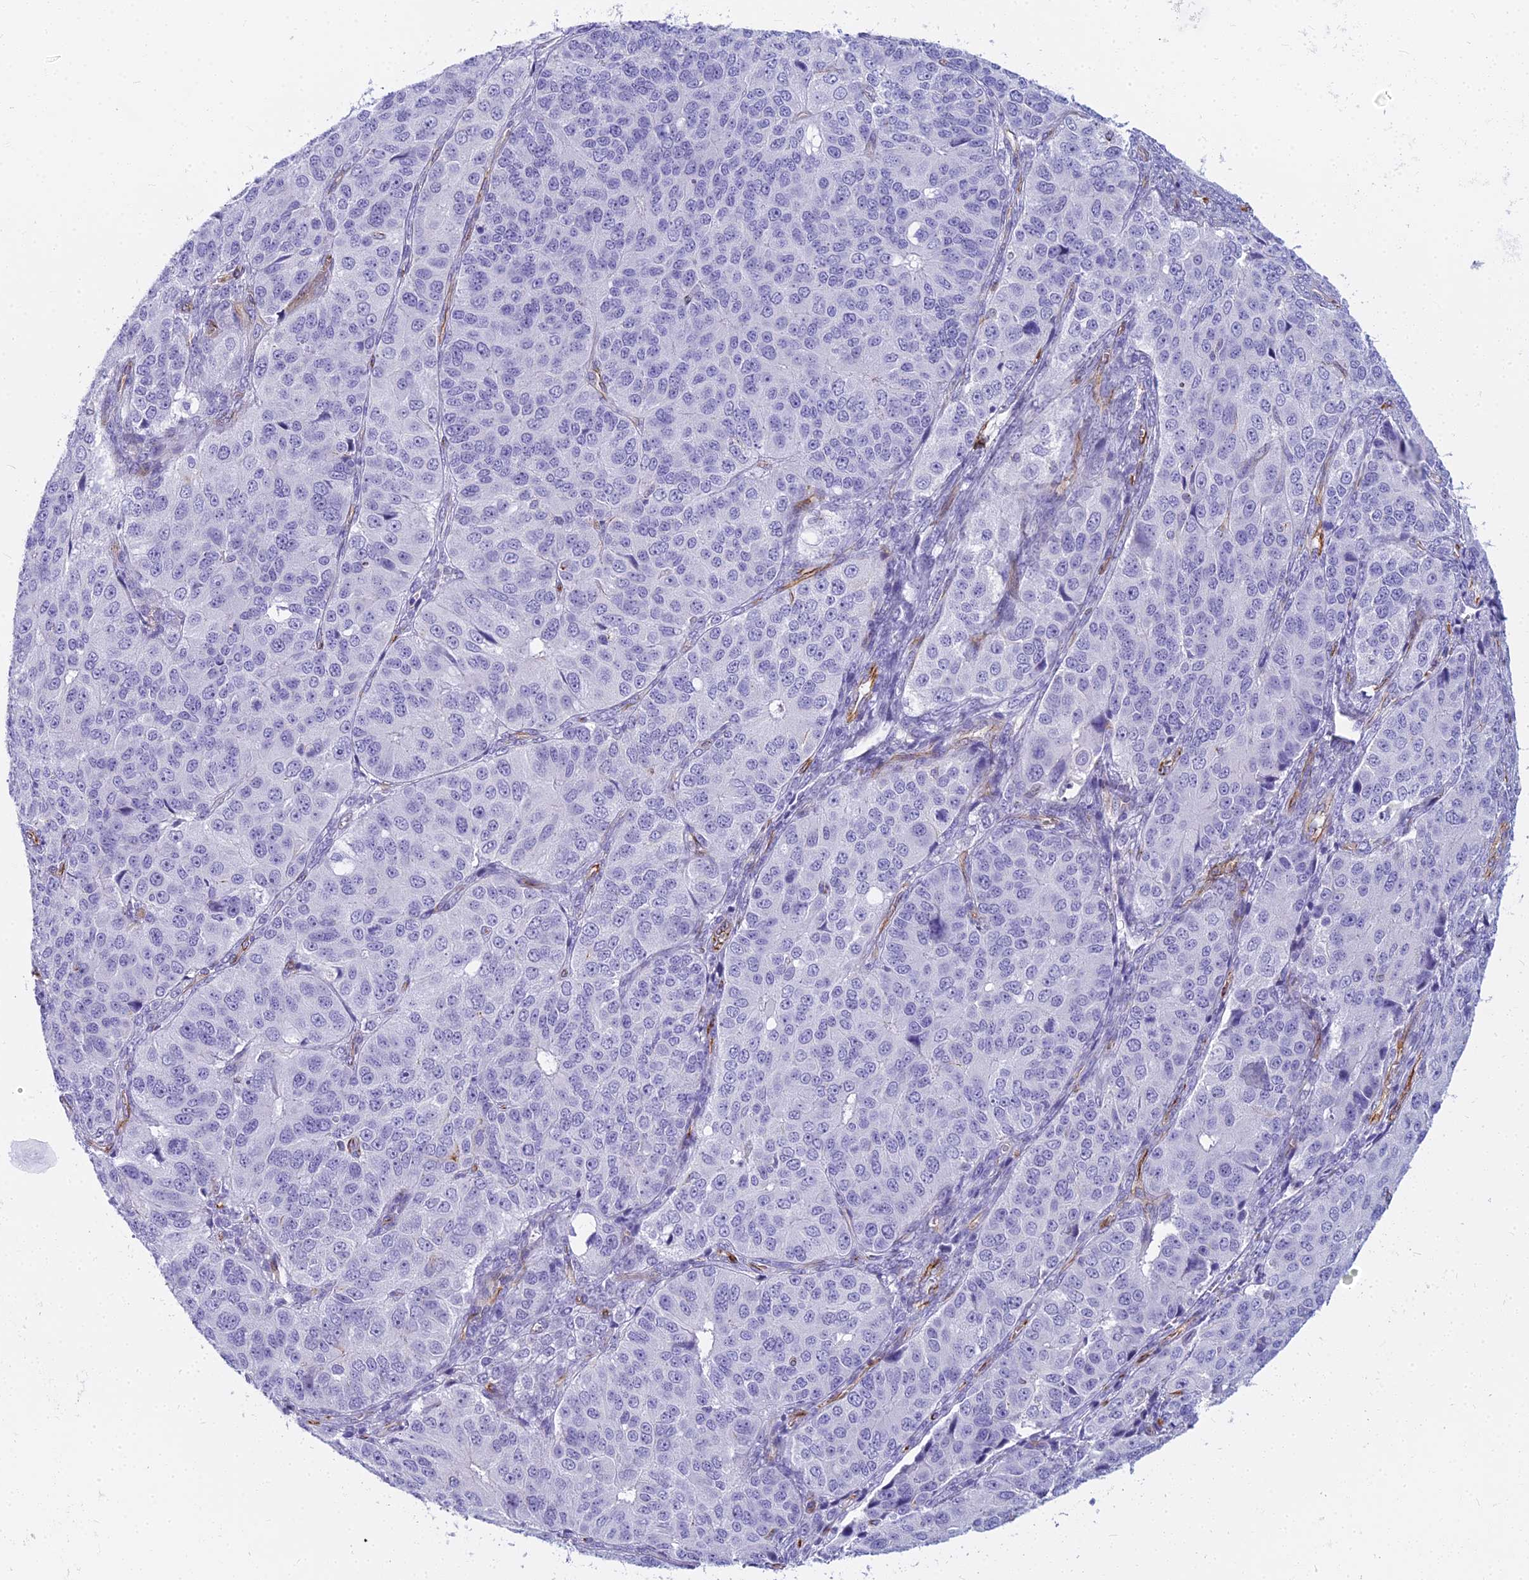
{"staining": {"intensity": "negative", "quantity": "none", "location": "none"}, "tissue": "ovarian cancer", "cell_type": "Tumor cells", "image_type": "cancer", "snomed": [{"axis": "morphology", "description": "Carcinoma, endometroid"}, {"axis": "topography", "description": "Ovary"}], "caption": "Tumor cells are negative for brown protein staining in ovarian cancer (endometroid carcinoma). (Brightfield microscopy of DAB (3,3'-diaminobenzidine) immunohistochemistry at high magnification).", "gene": "EVI2A", "patient": {"sex": "female", "age": 51}}